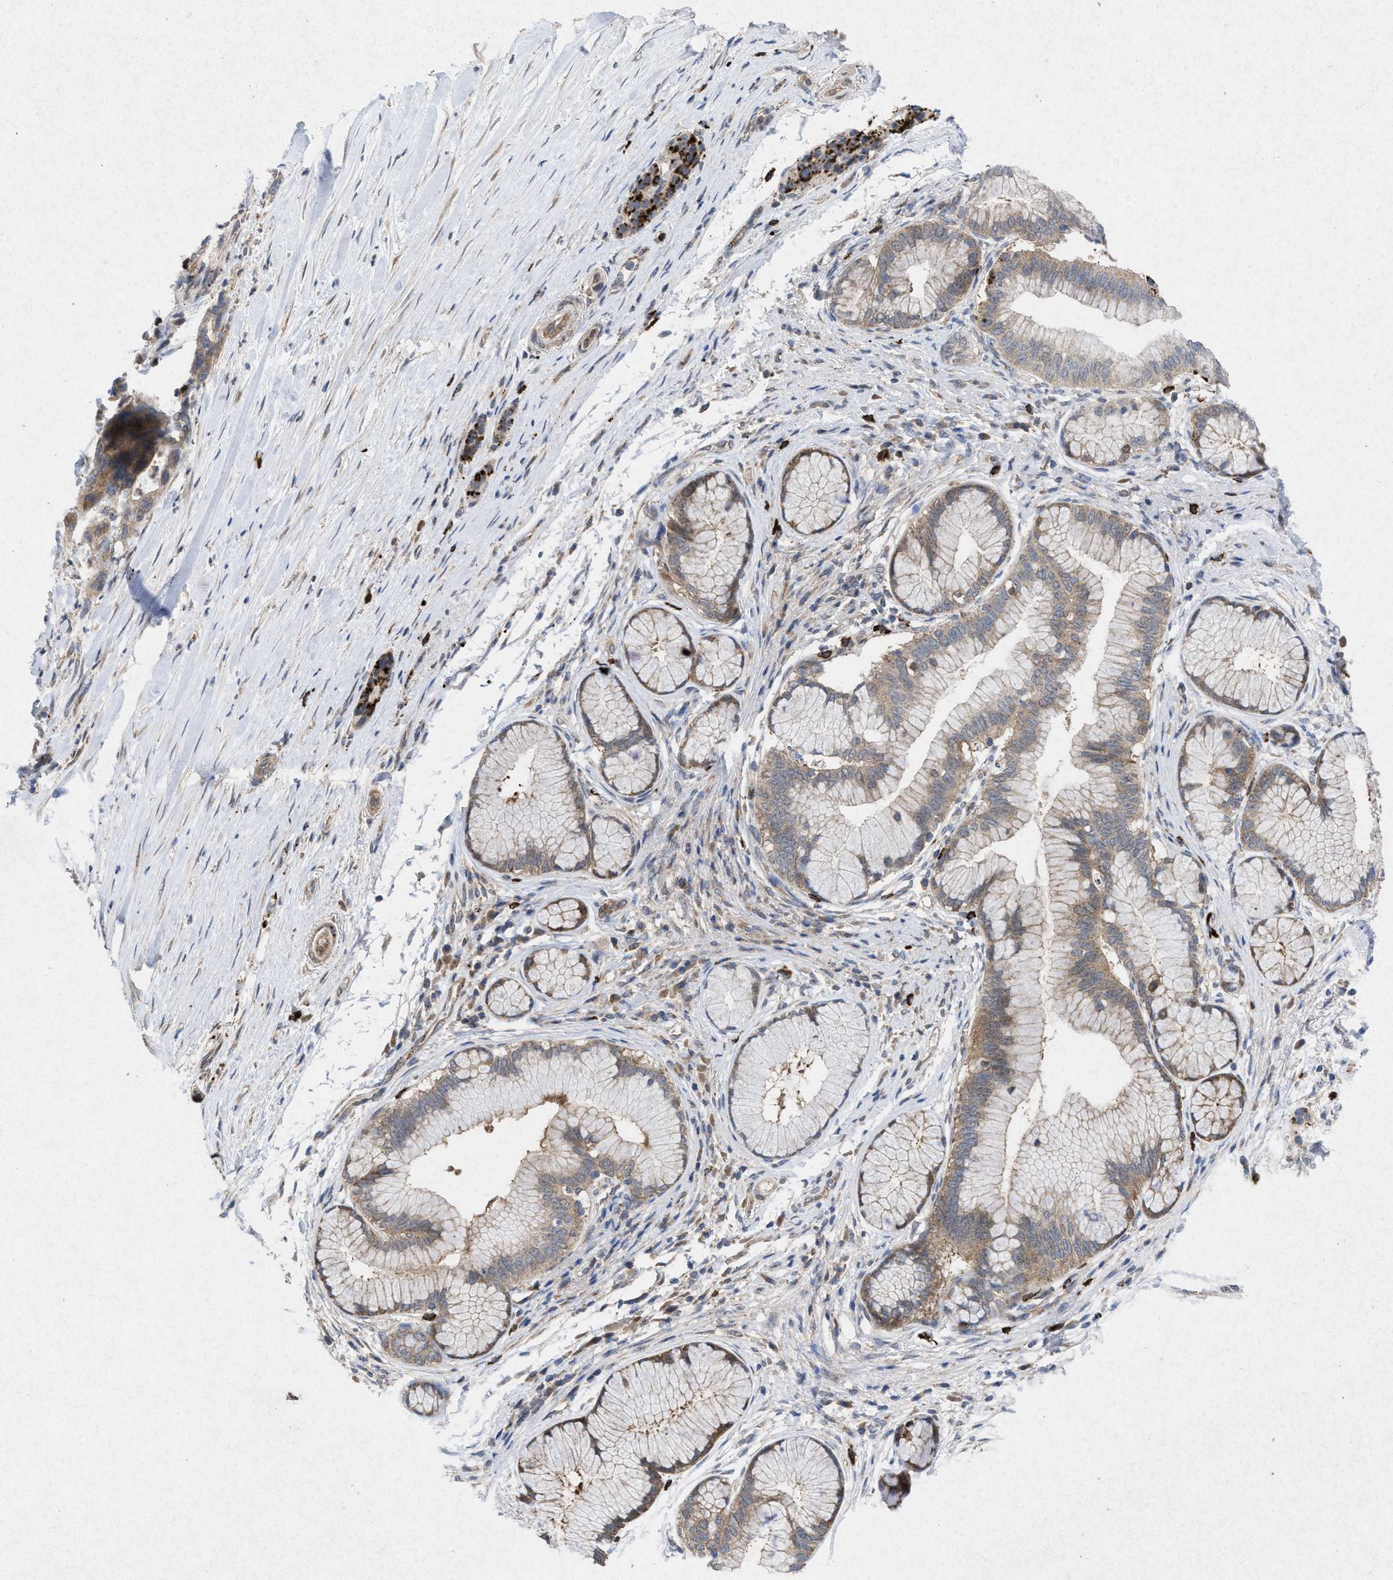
{"staining": {"intensity": "weak", "quantity": ">75%", "location": "cytoplasmic/membranous"}, "tissue": "pancreatic cancer", "cell_type": "Tumor cells", "image_type": "cancer", "snomed": [{"axis": "morphology", "description": "Adenocarcinoma, NOS"}, {"axis": "topography", "description": "Pancreas"}], "caption": "Protein expression analysis of human pancreatic cancer (adenocarcinoma) reveals weak cytoplasmic/membranous staining in approximately >75% of tumor cells.", "gene": "MSI2", "patient": {"sex": "female", "age": 70}}